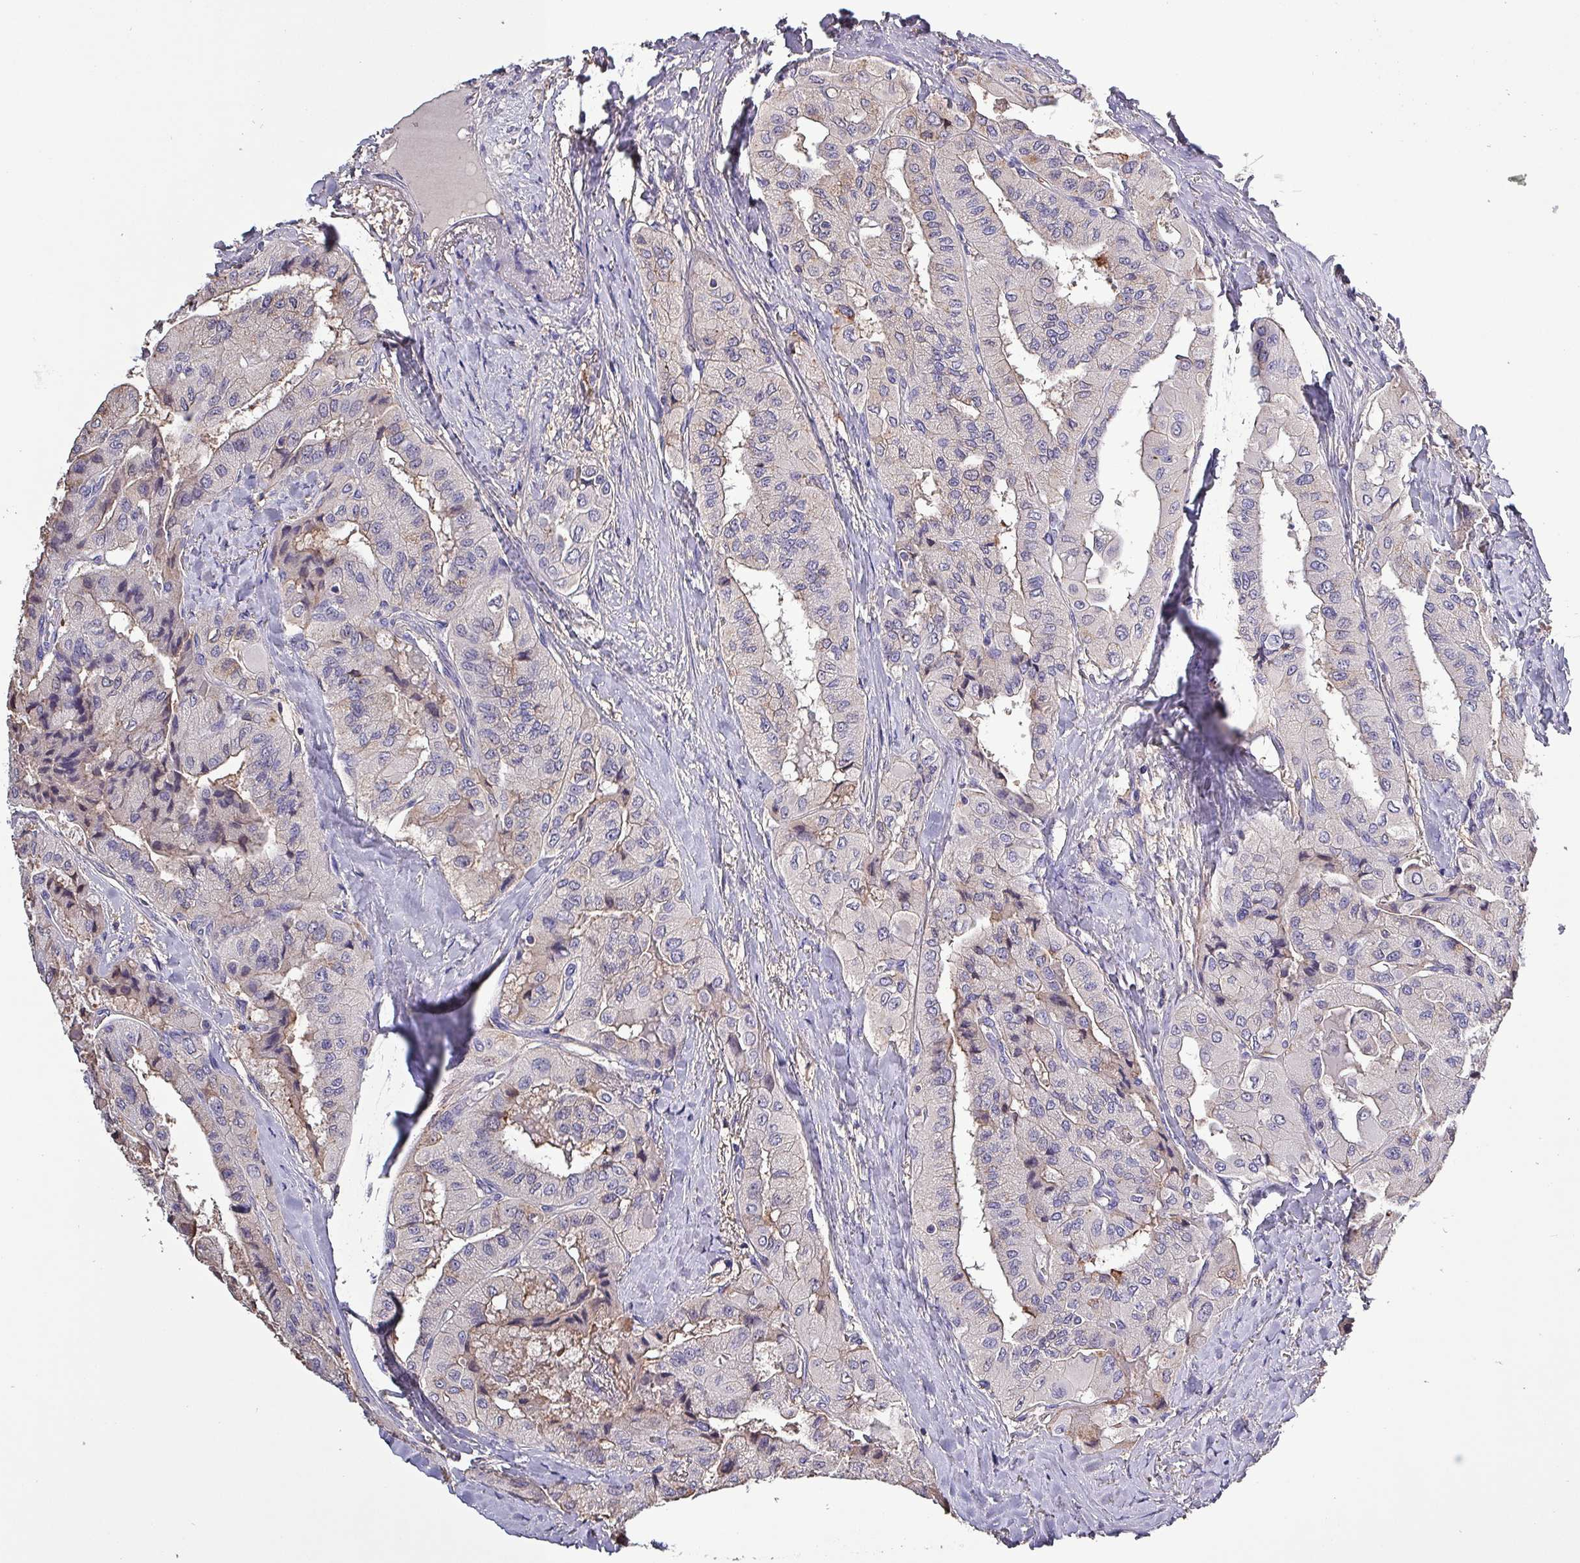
{"staining": {"intensity": "negative", "quantity": "none", "location": "none"}, "tissue": "thyroid cancer", "cell_type": "Tumor cells", "image_type": "cancer", "snomed": [{"axis": "morphology", "description": "Normal tissue, NOS"}, {"axis": "morphology", "description": "Papillary adenocarcinoma, NOS"}, {"axis": "topography", "description": "Thyroid gland"}], "caption": "Thyroid papillary adenocarcinoma stained for a protein using IHC displays no expression tumor cells.", "gene": "HTRA4", "patient": {"sex": "female", "age": 59}}